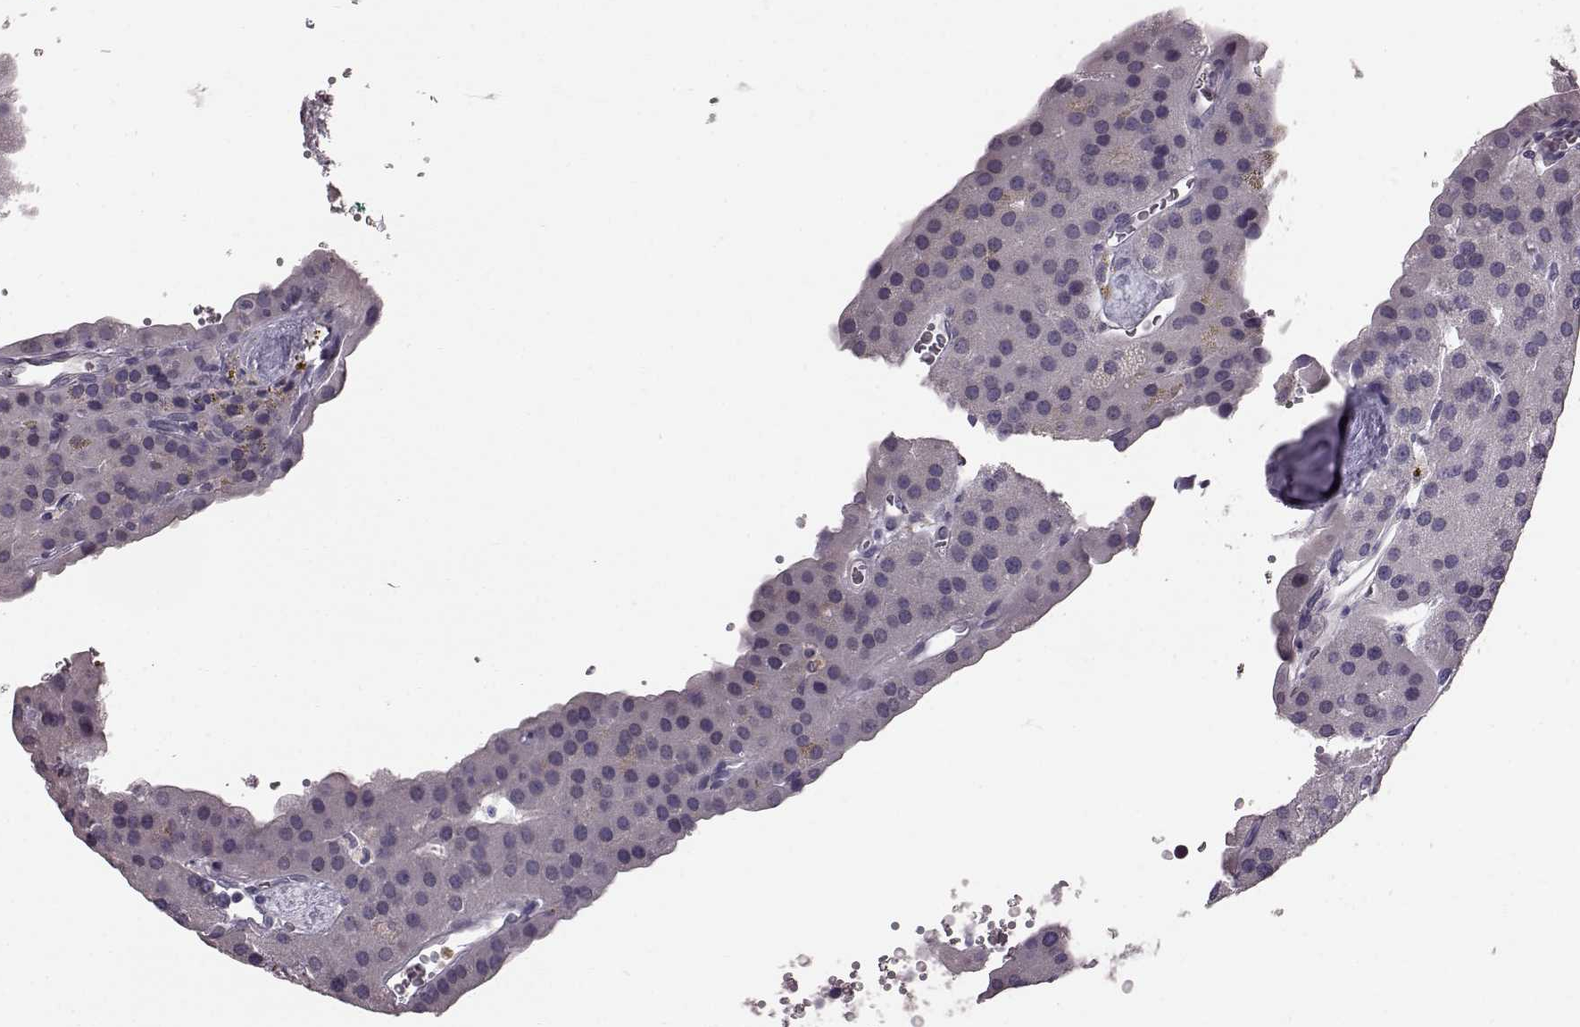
{"staining": {"intensity": "negative", "quantity": "none", "location": "none"}, "tissue": "parathyroid gland", "cell_type": "Glandular cells", "image_type": "normal", "snomed": [{"axis": "morphology", "description": "Normal tissue, NOS"}, {"axis": "morphology", "description": "Adenoma, NOS"}, {"axis": "topography", "description": "Parathyroid gland"}], "caption": "Parathyroid gland stained for a protein using immunohistochemistry exhibits no staining glandular cells.", "gene": "TCHHL1", "patient": {"sex": "female", "age": 86}}